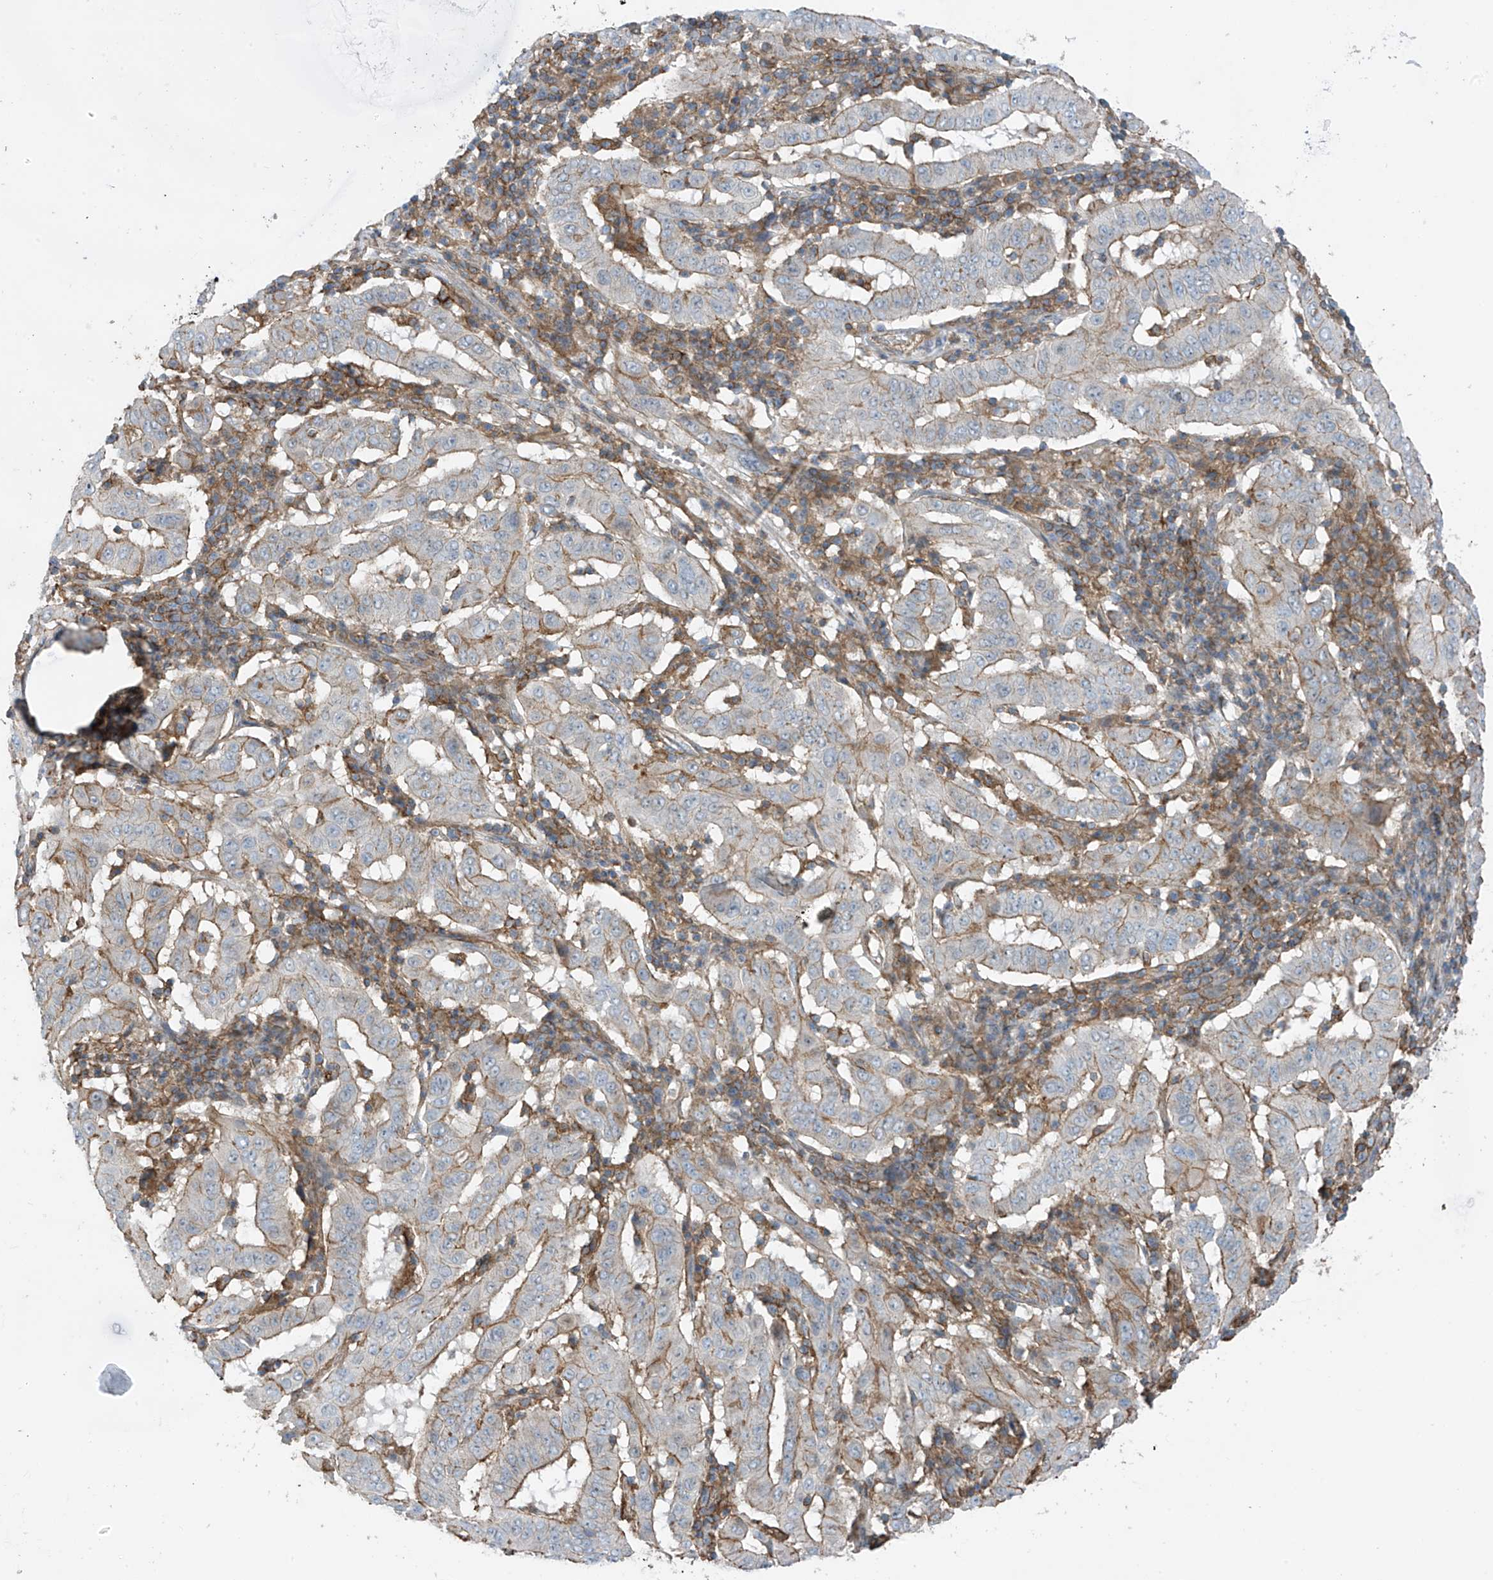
{"staining": {"intensity": "weak", "quantity": "25%-75%", "location": "cytoplasmic/membranous"}, "tissue": "pancreatic cancer", "cell_type": "Tumor cells", "image_type": "cancer", "snomed": [{"axis": "morphology", "description": "Adenocarcinoma, NOS"}, {"axis": "topography", "description": "Pancreas"}], "caption": "A brown stain highlights weak cytoplasmic/membranous staining of a protein in human pancreatic adenocarcinoma tumor cells. (DAB IHC with brightfield microscopy, high magnification).", "gene": "SLC1A5", "patient": {"sex": "male", "age": 63}}